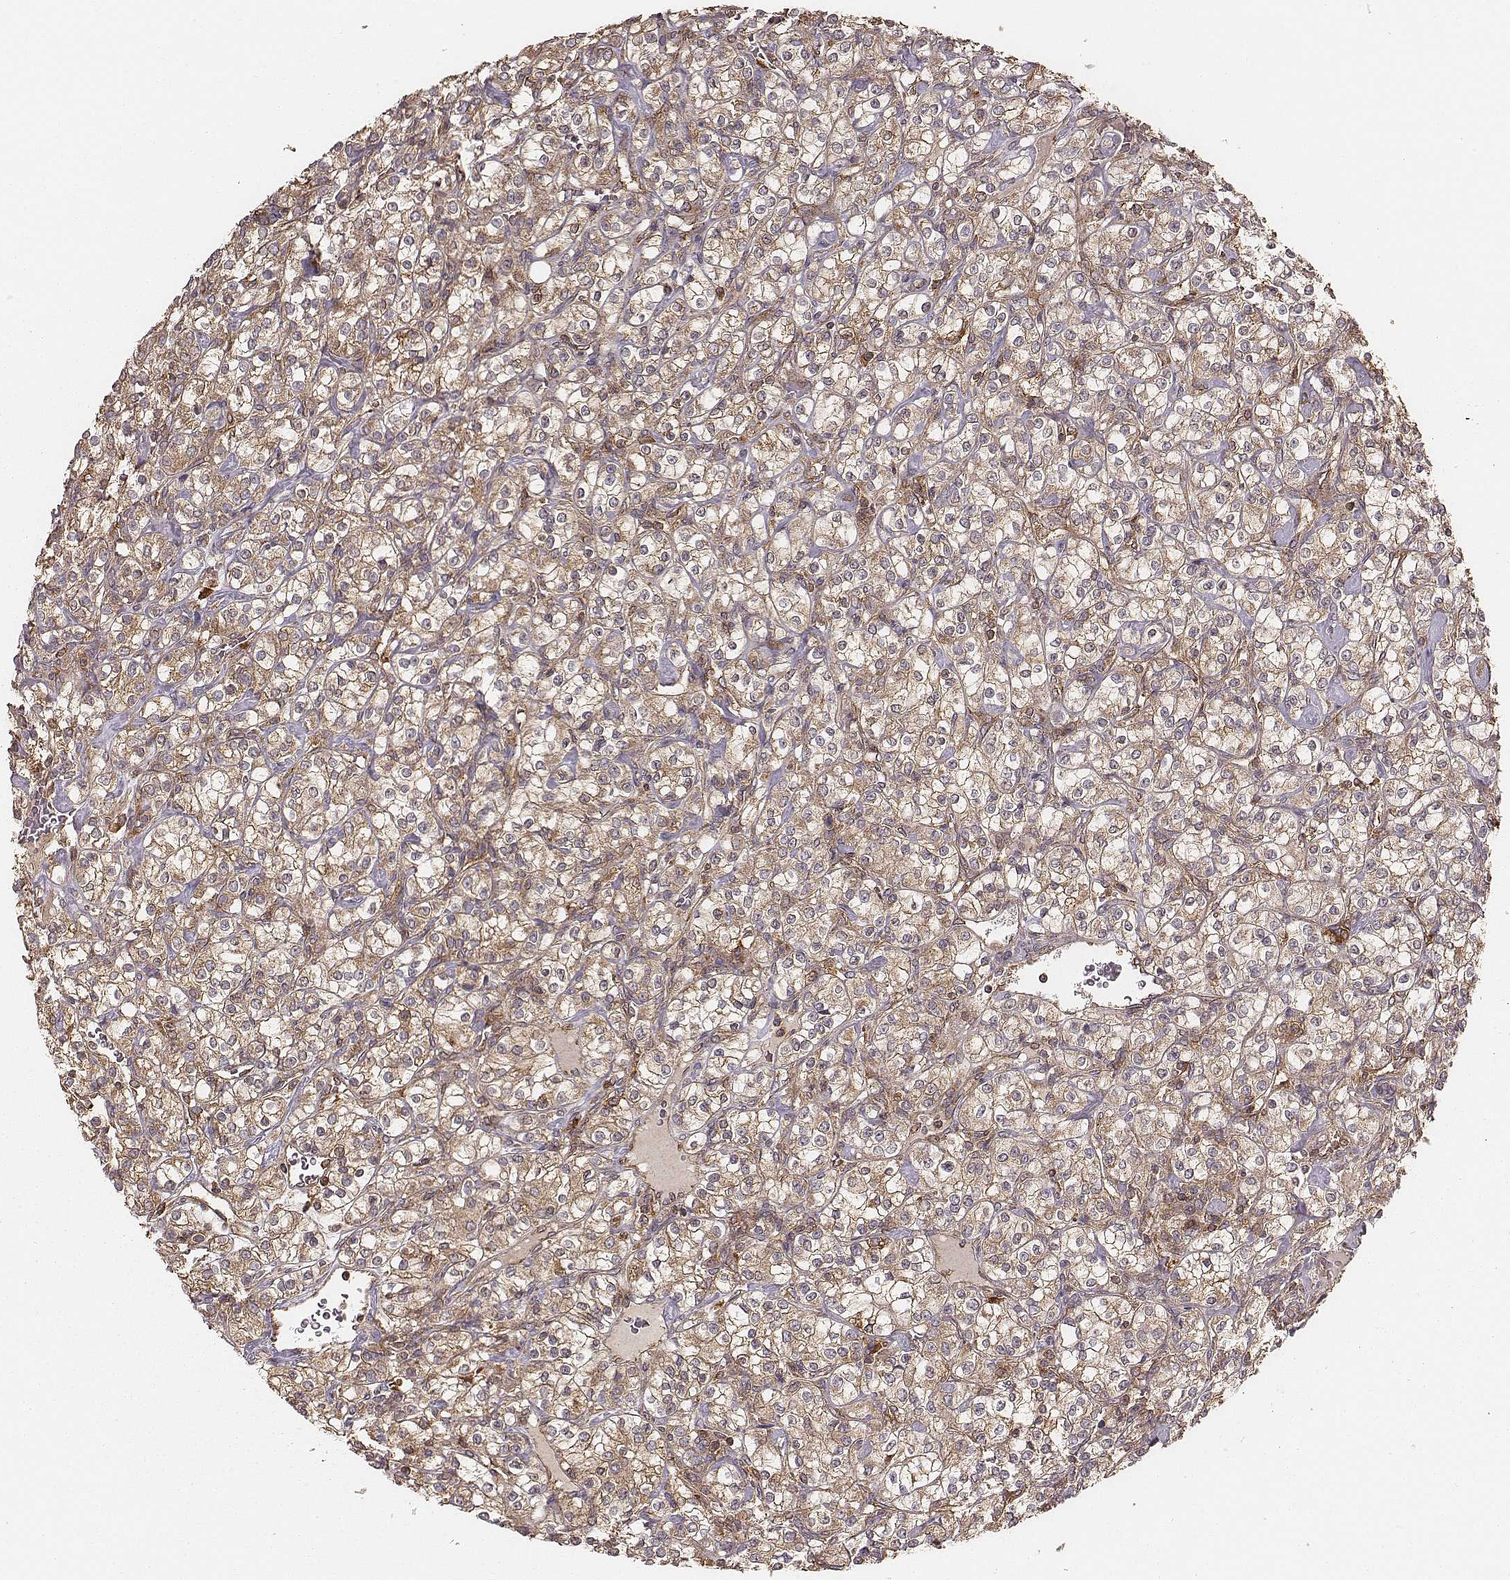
{"staining": {"intensity": "moderate", "quantity": ">75%", "location": "cytoplasmic/membranous"}, "tissue": "renal cancer", "cell_type": "Tumor cells", "image_type": "cancer", "snomed": [{"axis": "morphology", "description": "Adenocarcinoma, NOS"}, {"axis": "topography", "description": "Kidney"}], "caption": "Protein staining demonstrates moderate cytoplasmic/membranous staining in approximately >75% of tumor cells in renal adenocarcinoma.", "gene": "CARS1", "patient": {"sex": "male", "age": 77}}